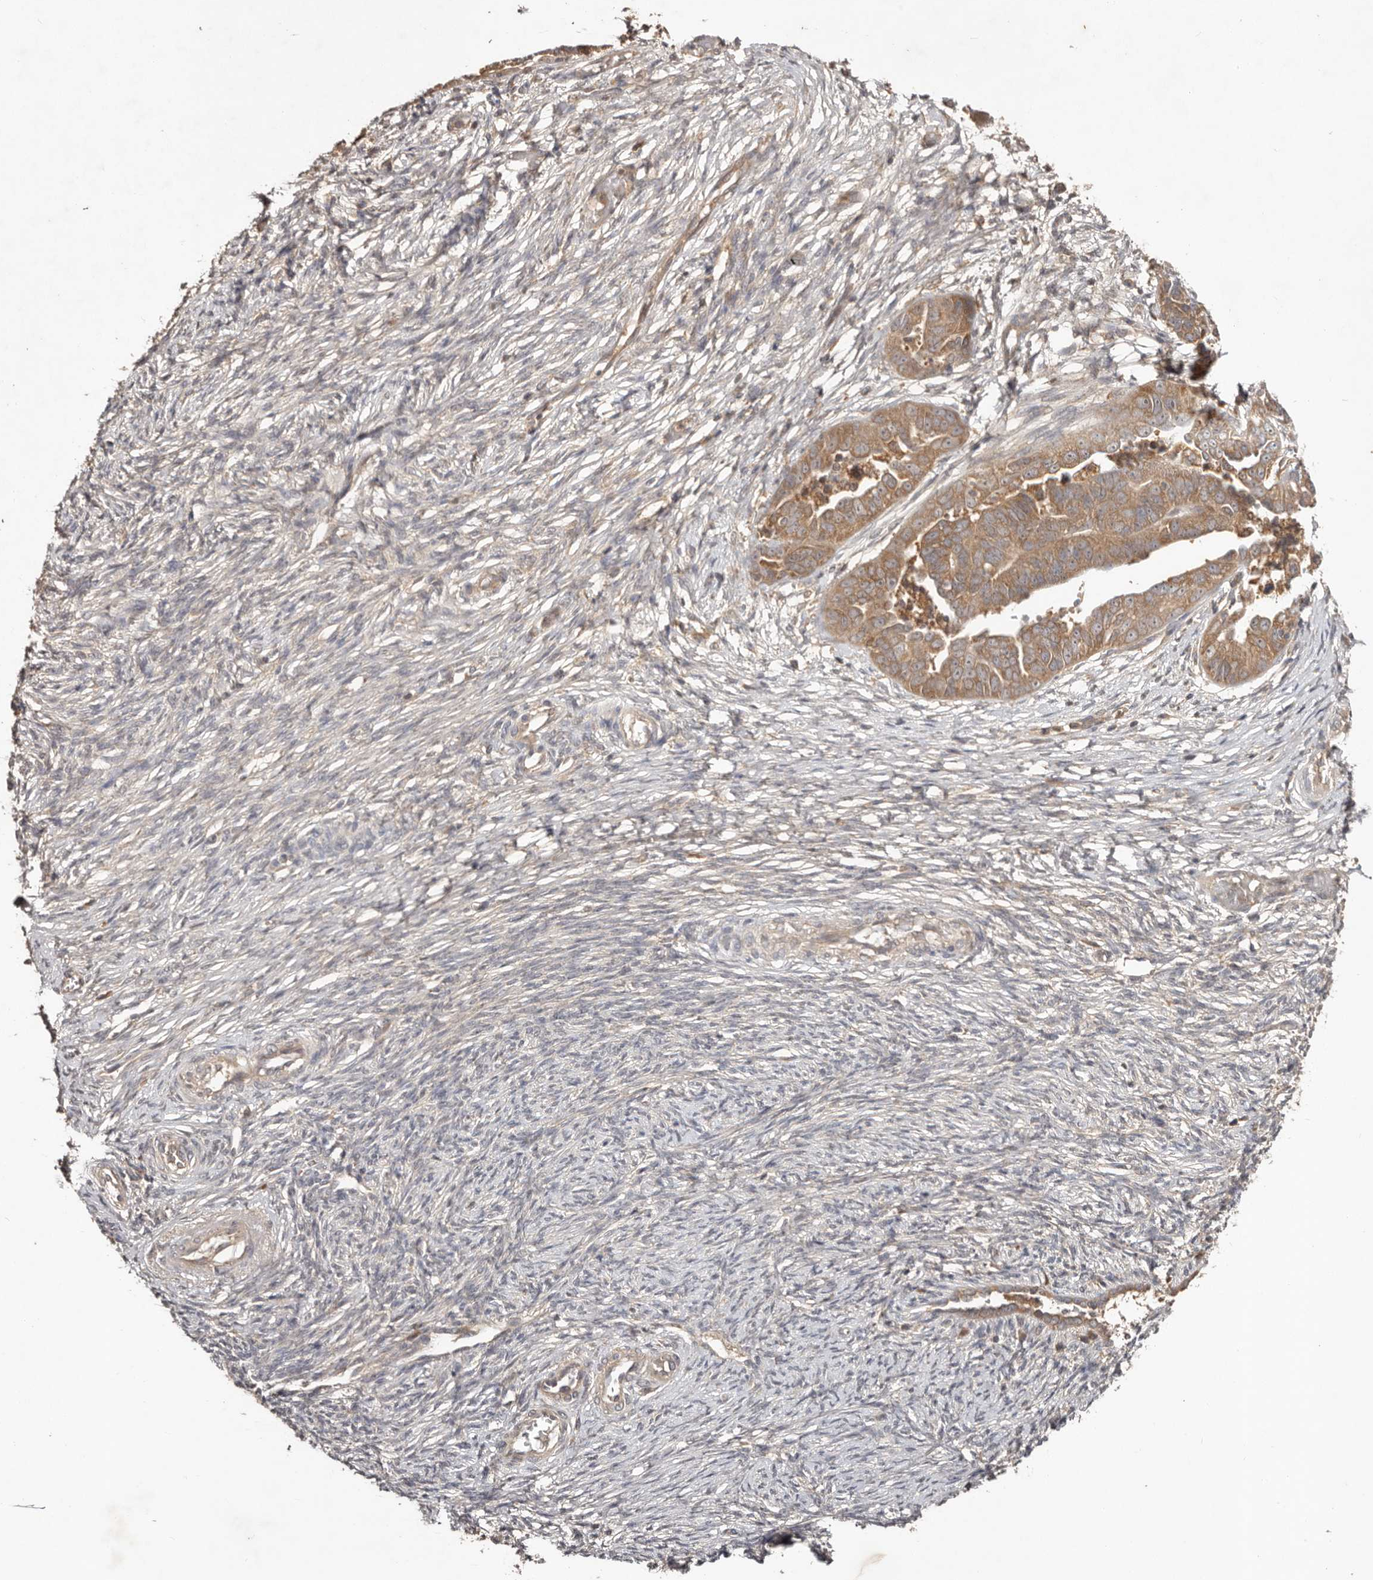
{"staining": {"intensity": "moderate", "quantity": ">75%", "location": "cytoplasmic/membranous"}, "tissue": "ovarian cancer", "cell_type": "Tumor cells", "image_type": "cancer", "snomed": [{"axis": "morphology", "description": "Cystadenocarcinoma, serous, NOS"}, {"axis": "topography", "description": "Ovary"}], "caption": "Human ovarian cancer (serous cystadenocarcinoma) stained for a protein (brown) demonstrates moderate cytoplasmic/membranous positive expression in about >75% of tumor cells.", "gene": "PKIB", "patient": {"sex": "female", "age": 44}}